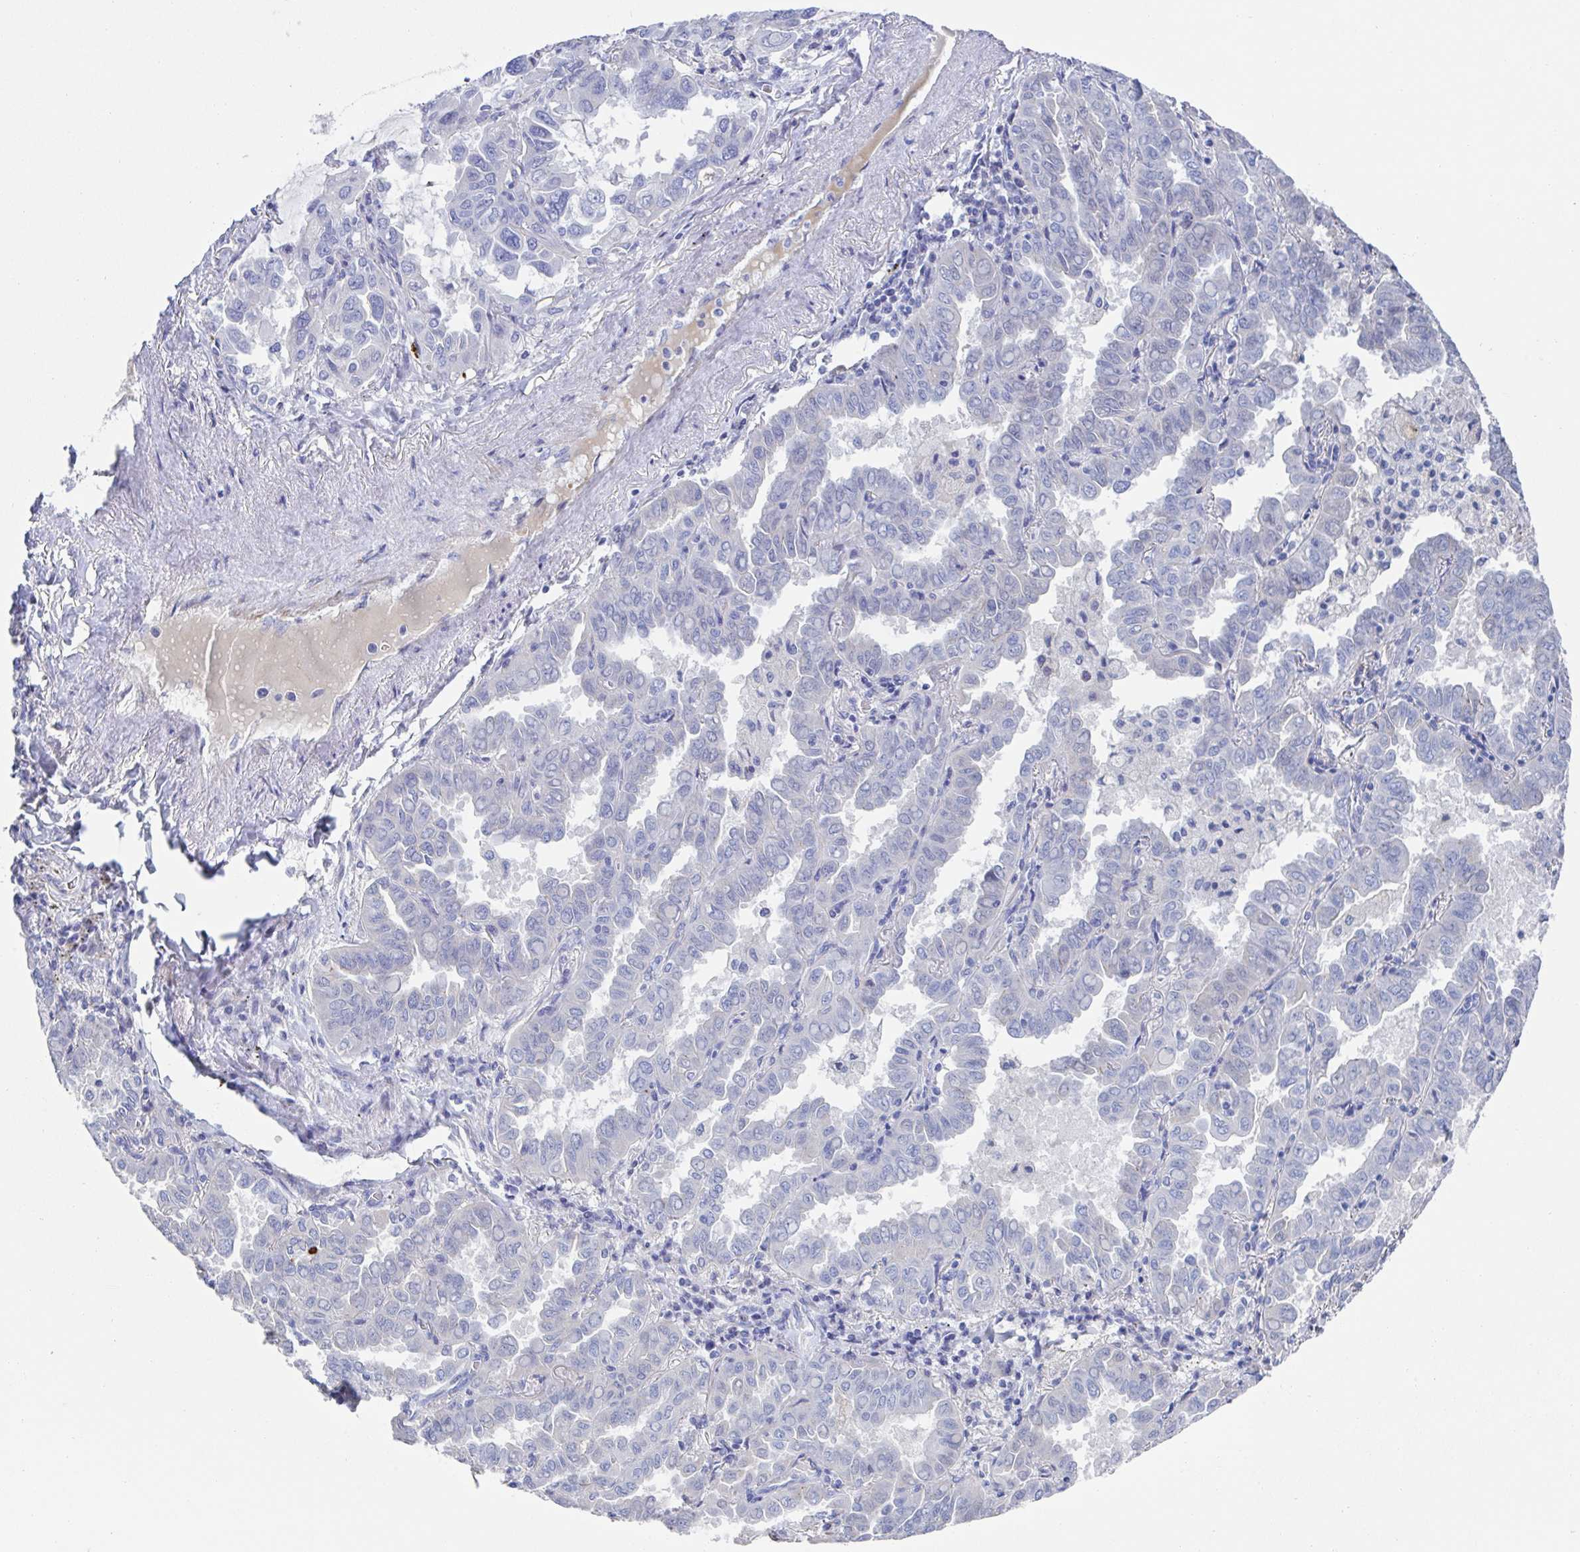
{"staining": {"intensity": "negative", "quantity": "none", "location": "none"}, "tissue": "lung cancer", "cell_type": "Tumor cells", "image_type": "cancer", "snomed": [{"axis": "morphology", "description": "Adenocarcinoma, NOS"}, {"axis": "topography", "description": "Lung"}], "caption": "This photomicrograph is of lung cancer stained with immunohistochemistry to label a protein in brown with the nuclei are counter-stained blue. There is no staining in tumor cells.", "gene": "CDH2", "patient": {"sex": "male", "age": 64}}